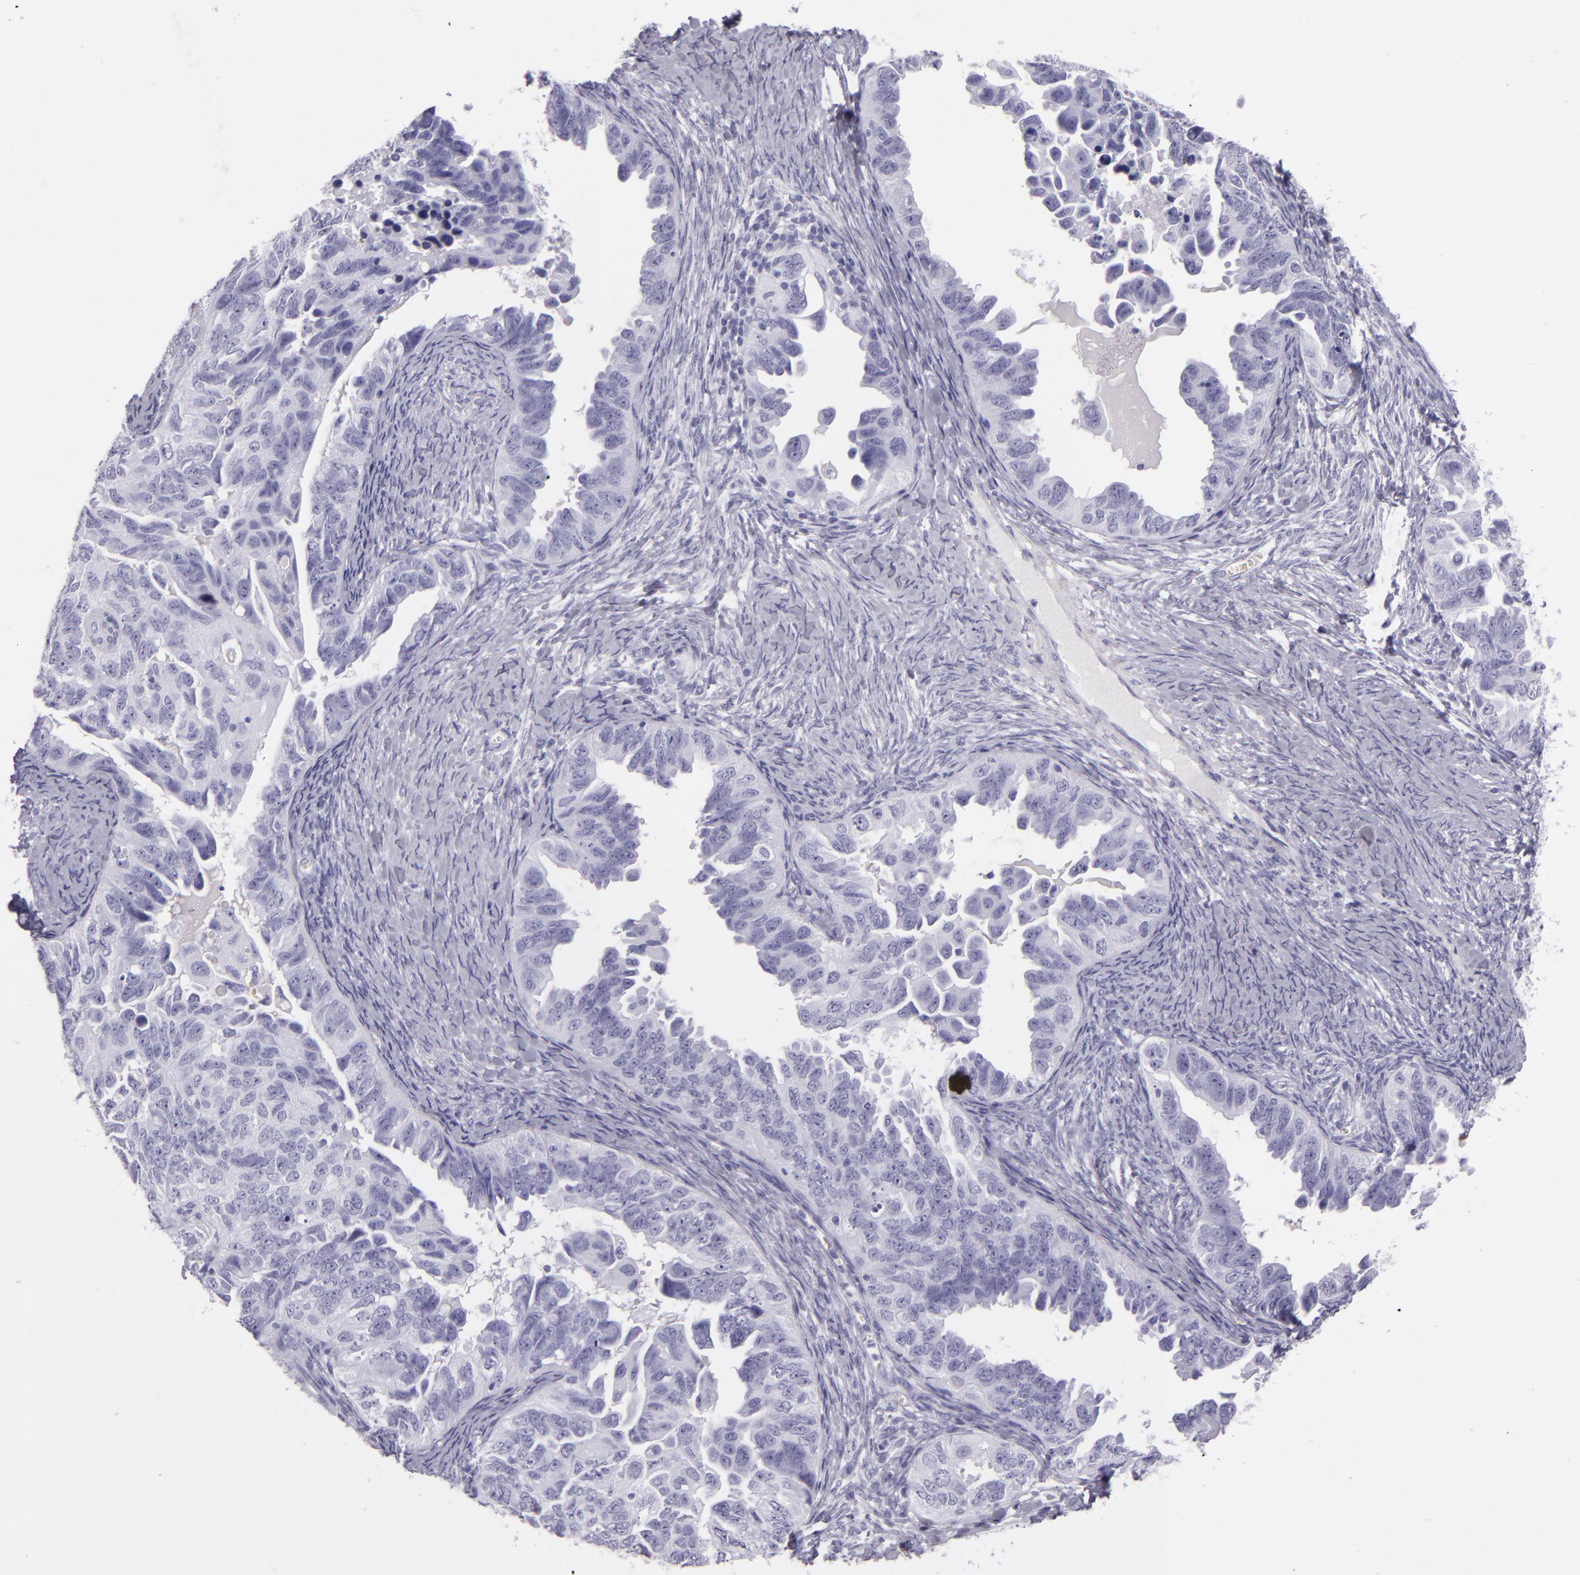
{"staining": {"intensity": "negative", "quantity": "none", "location": "none"}, "tissue": "ovarian cancer", "cell_type": "Tumor cells", "image_type": "cancer", "snomed": [{"axis": "morphology", "description": "Cystadenocarcinoma, serous, NOS"}, {"axis": "topography", "description": "Ovary"}], "caption": "A high-resolution photomicrograph shows immunohistochemistry staining of ovarian serous cystadenocarcinoma, which demonstrates no significant expression in tumor cells.", "gene": "CR2", "patient": {"sex": "female", "age": 82}}